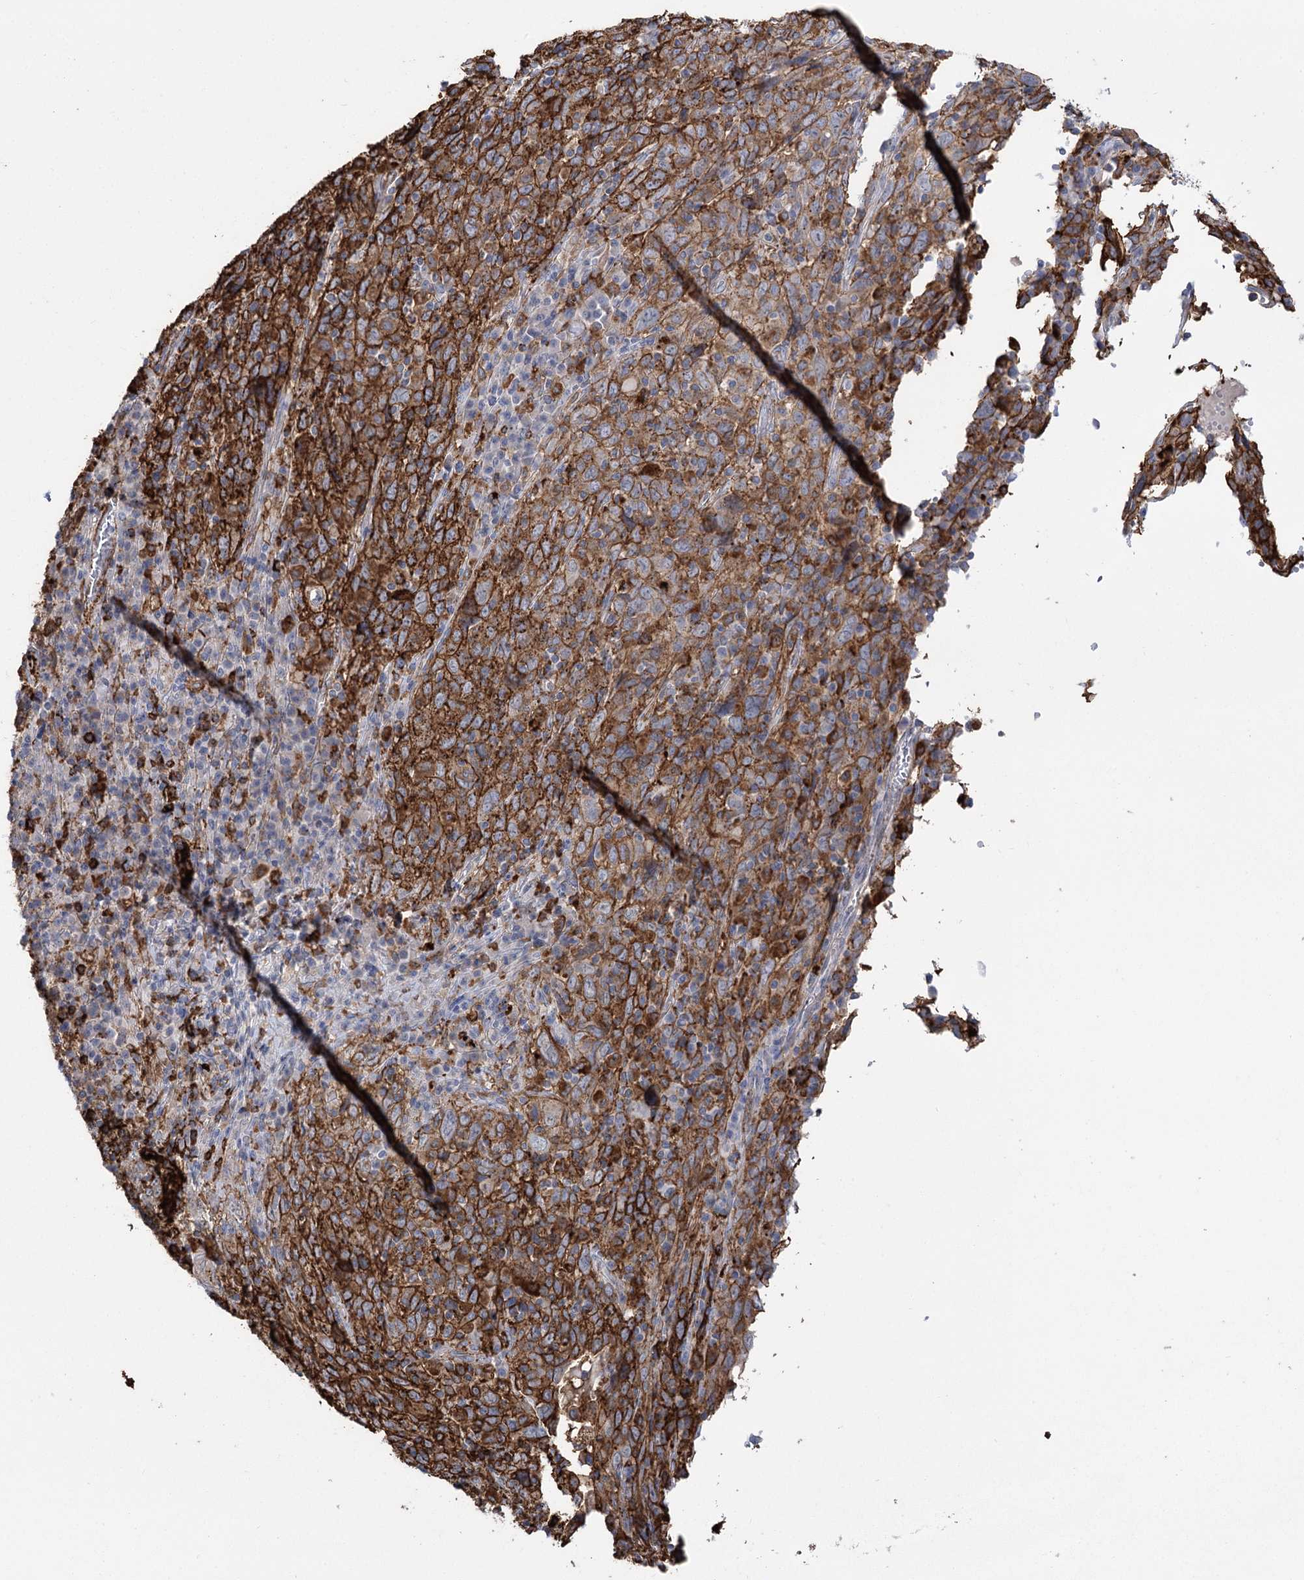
{"staining": {"intensity": "strong", "quantity": ">75%", "location": "cytoplasmic/membranous"}, "tissue": "cervical cancer", "cell_type": "Tumor cells", "image_type": "cancer", "snomed": [{"axis": "morphology", "description": "Squamous cell carcinoma, NOS"}, {"axis": "topography", "description": "Cervix"}], "caption": "IHC photomicrograph of human cervical cancer stained for a protein (brown), which reveals high levels of strong cytoplasmic/membranous expression in about >75% of tumor cells.", "gene": "PIWIL4", "patient": {"sex": "female", "age": 46}}